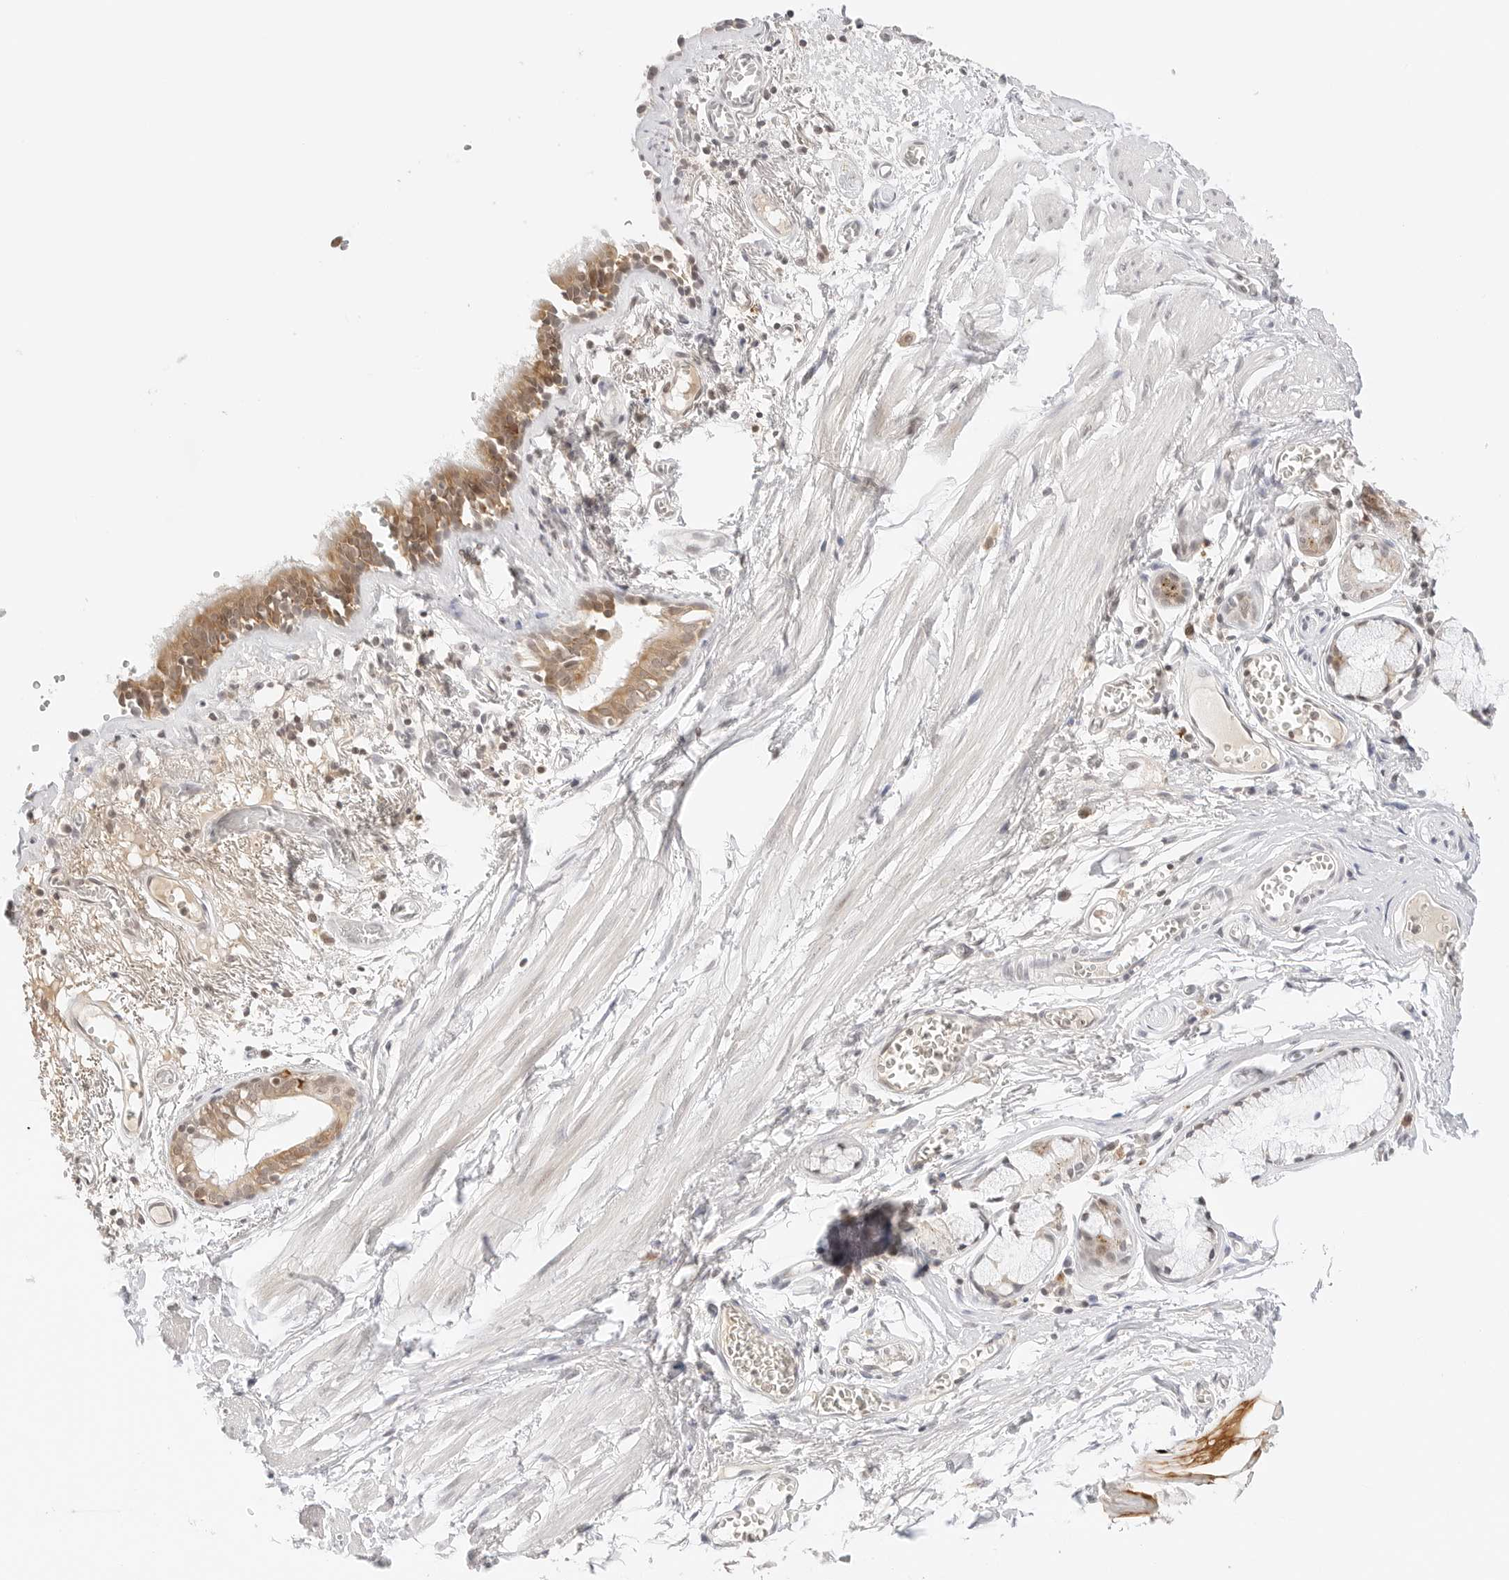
{"staining": {"intensity": "moderate", "quantity": ">75%", "location": "cytoplasmic/membranous"}, "tissue": "bronchus", "cell_type": "Respiratory epithelial cells", "image_type": "normal", "snomed": [{"axis": "morphology", "description": "Normal tissue, NOS"}, {"axis": "topography", "description": "Bronchus"}, {"axis": "topography", "description": "Lung"}], "caption": "A medium amount of moderate cytoplasmic/membranous staining is identified in approximately >75% of respiratory epithelial cells in unremarkable bronchus.", "gene": "SEPTIN4", "patient": {"sex": "male", "age": 56}}